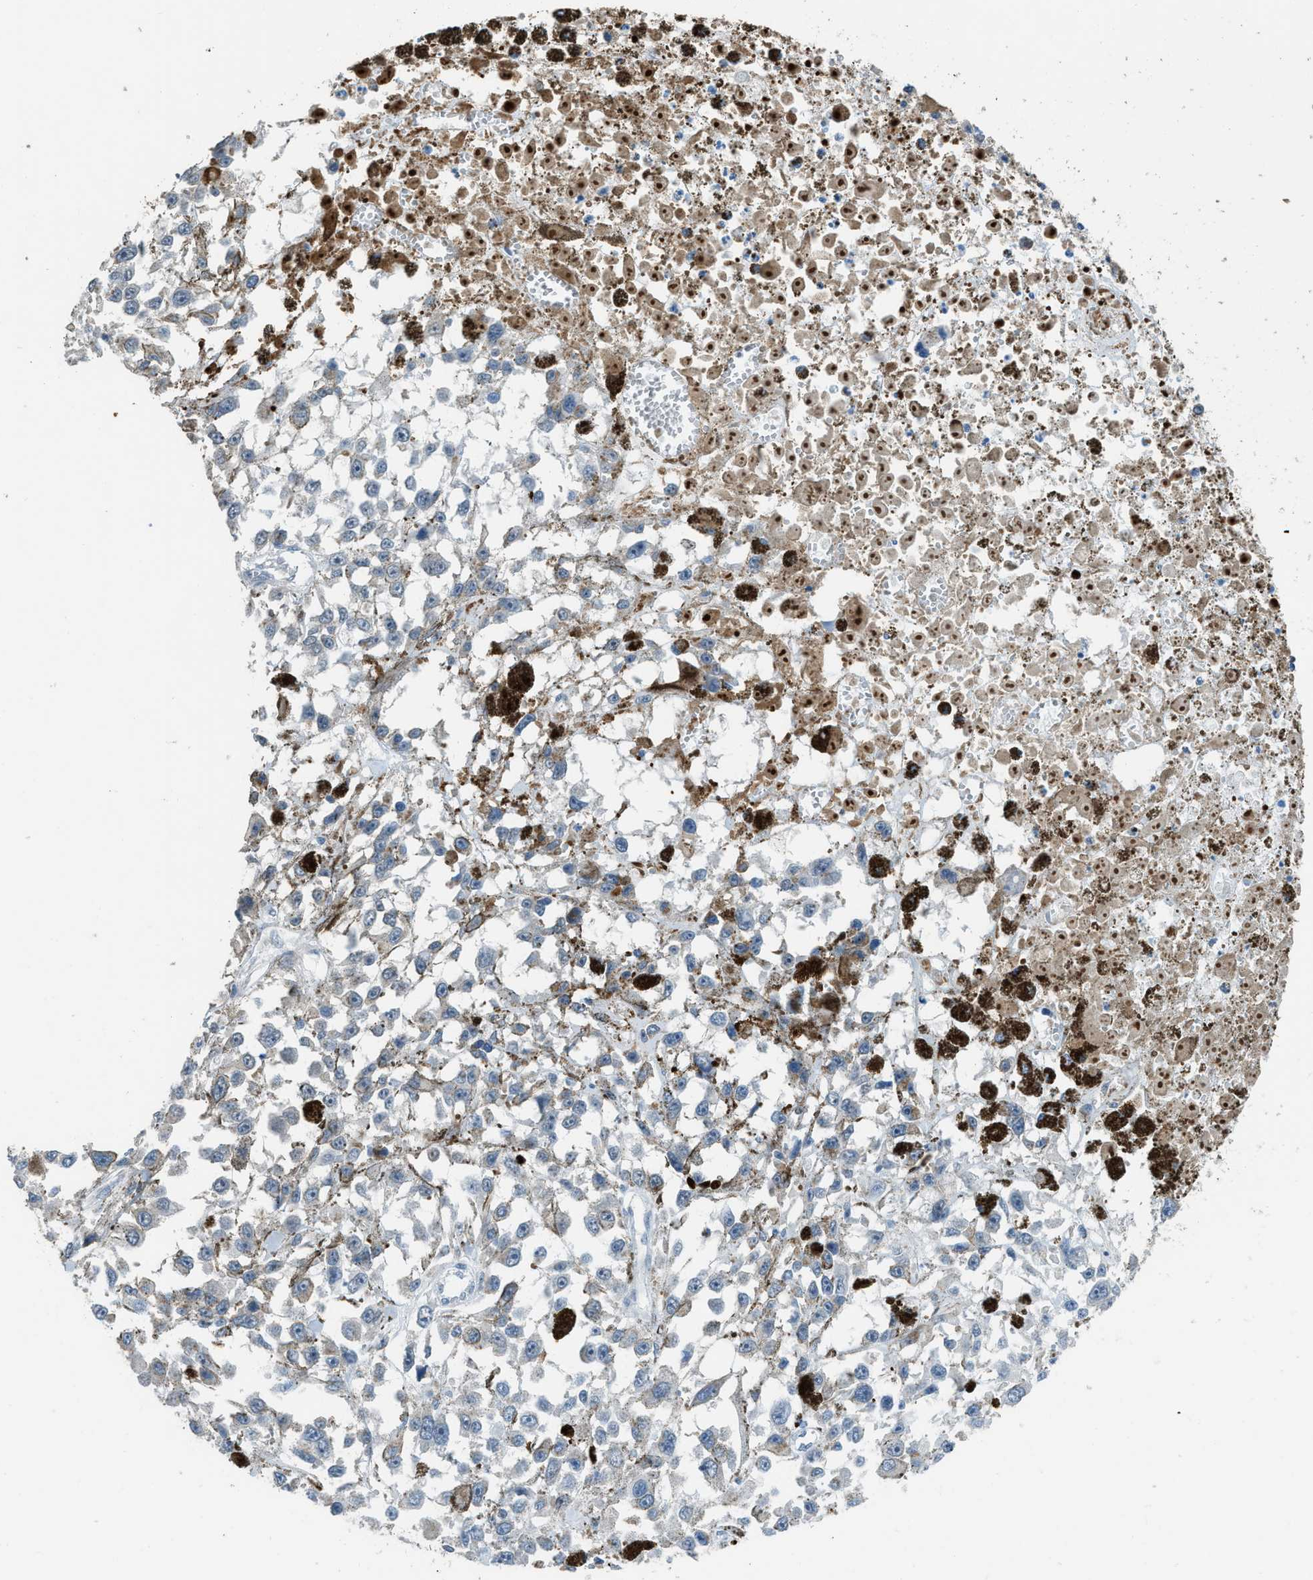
{"staining": {"intensity": "negative", "quantity": "none", "location": "none"}, "tissue": "melanoma", "cell_type": "Tumor cells", "image_type": "cancer", "snomed": [{"axis": "morphology", "description": "Malignant melanoma, Metastatic site"}, {"axis": "topography", "description": "Lymph node"}], "caption": "IHC of malignant melanoma (metastatic site) reveals no staining in tumor cells. (DAB immunohistochemistry with hematoxylin counter stain).", "gene": "TIMD4", "patient": {"sex": "male", "age": 59}}